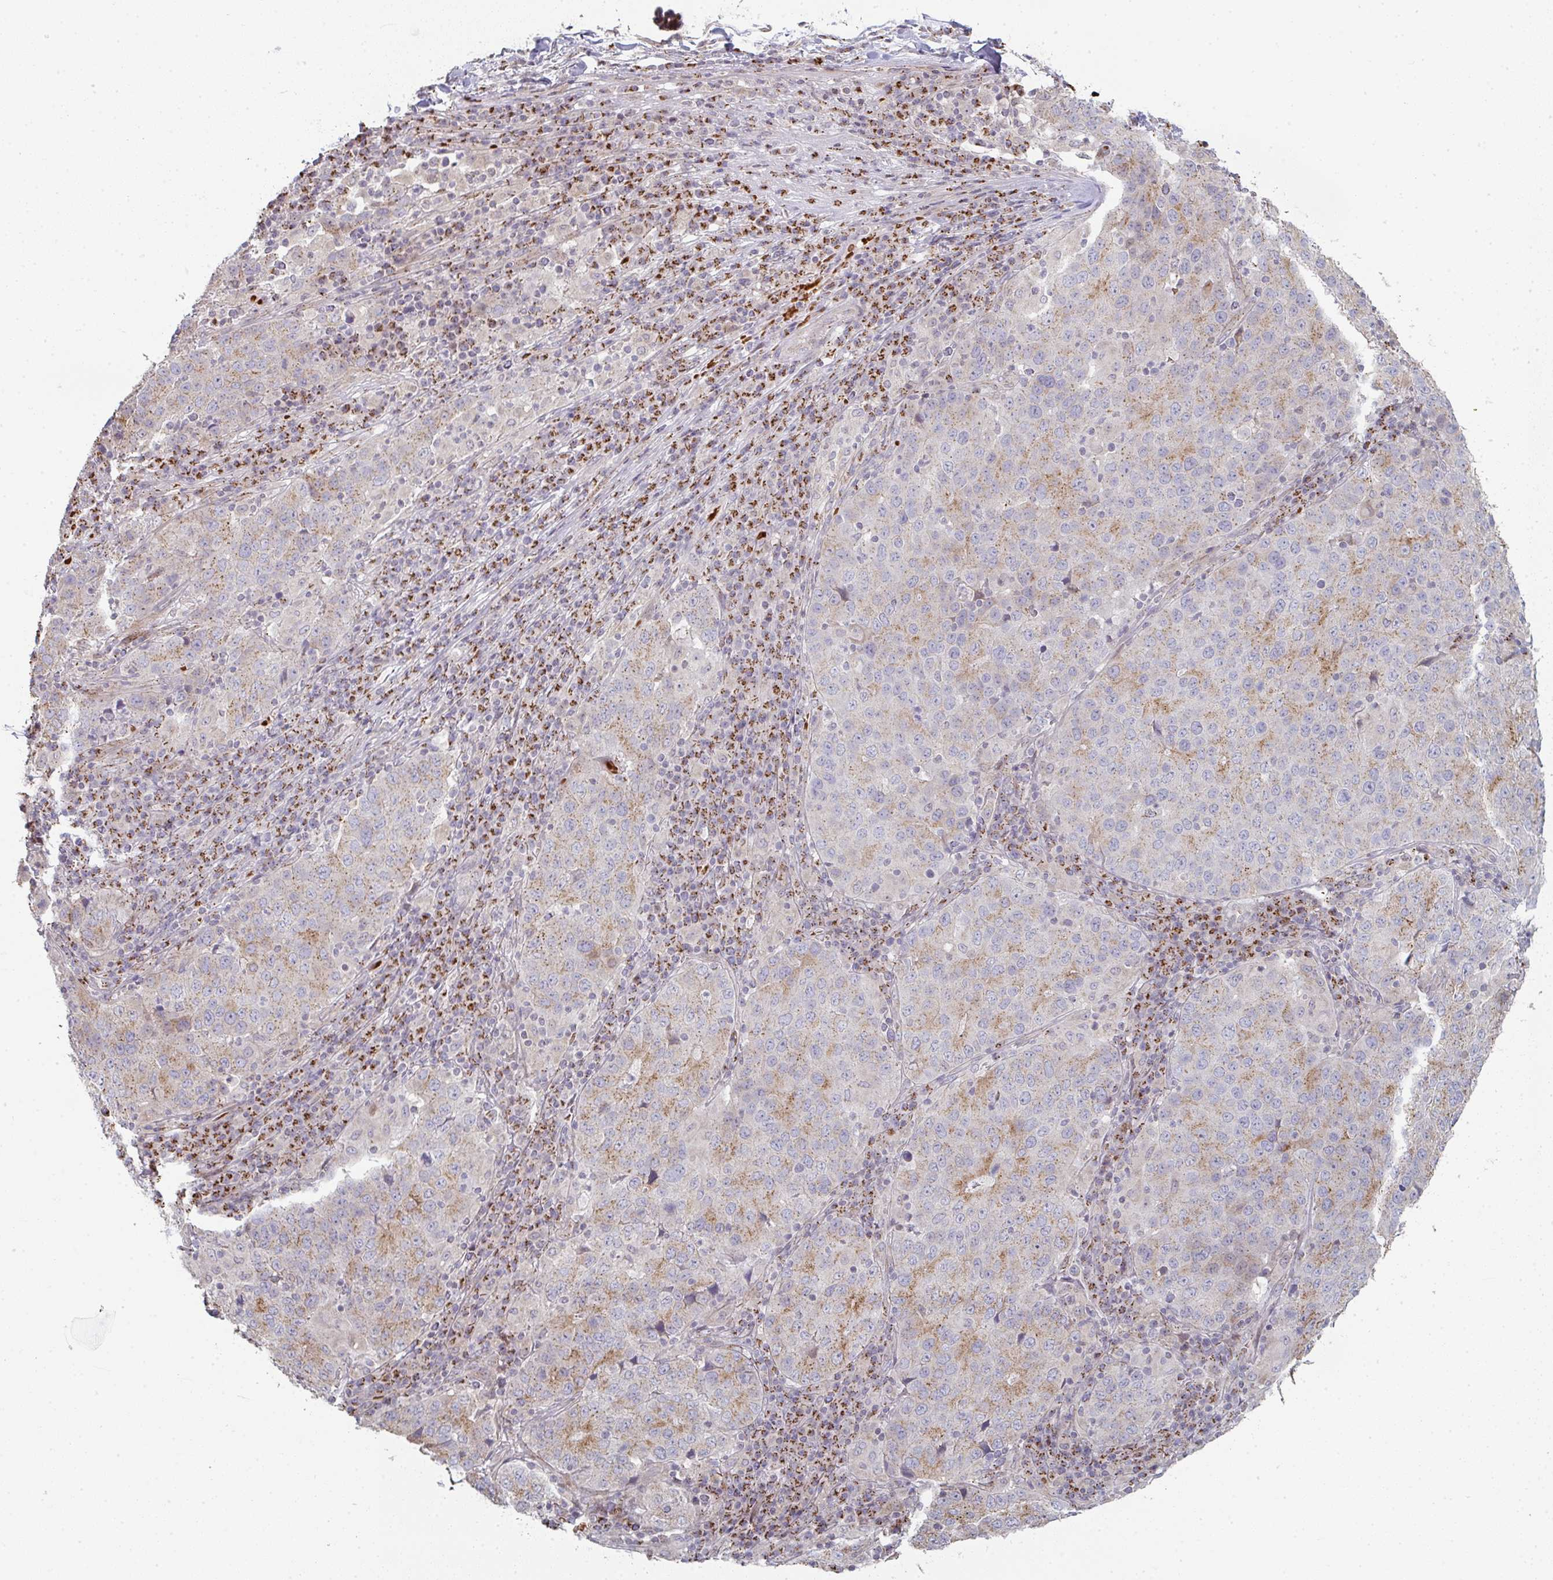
{"staining": {"intensity": "moderate", "quantity": "25%-75%", "location": "cytoplasmic/membranous"}, "tissue": "stomach cancer", "cell_type": "Tumor cells", "image_type": "cancer", "snomed": [{"axis": "morphology", "description": "Adenocarcinoma, NOS"}, {"axis": "topography", "description": "Stomach"}], "caption": "A photomicrograph showing moderate cytoplasmic/membranous positivity in about 25%-75% of tumor cells in stomach cancer, as visualized by brown immunohistochemical staining.", "gene": "ZNF526", "patient": {"sex": "male", "age": 71}}